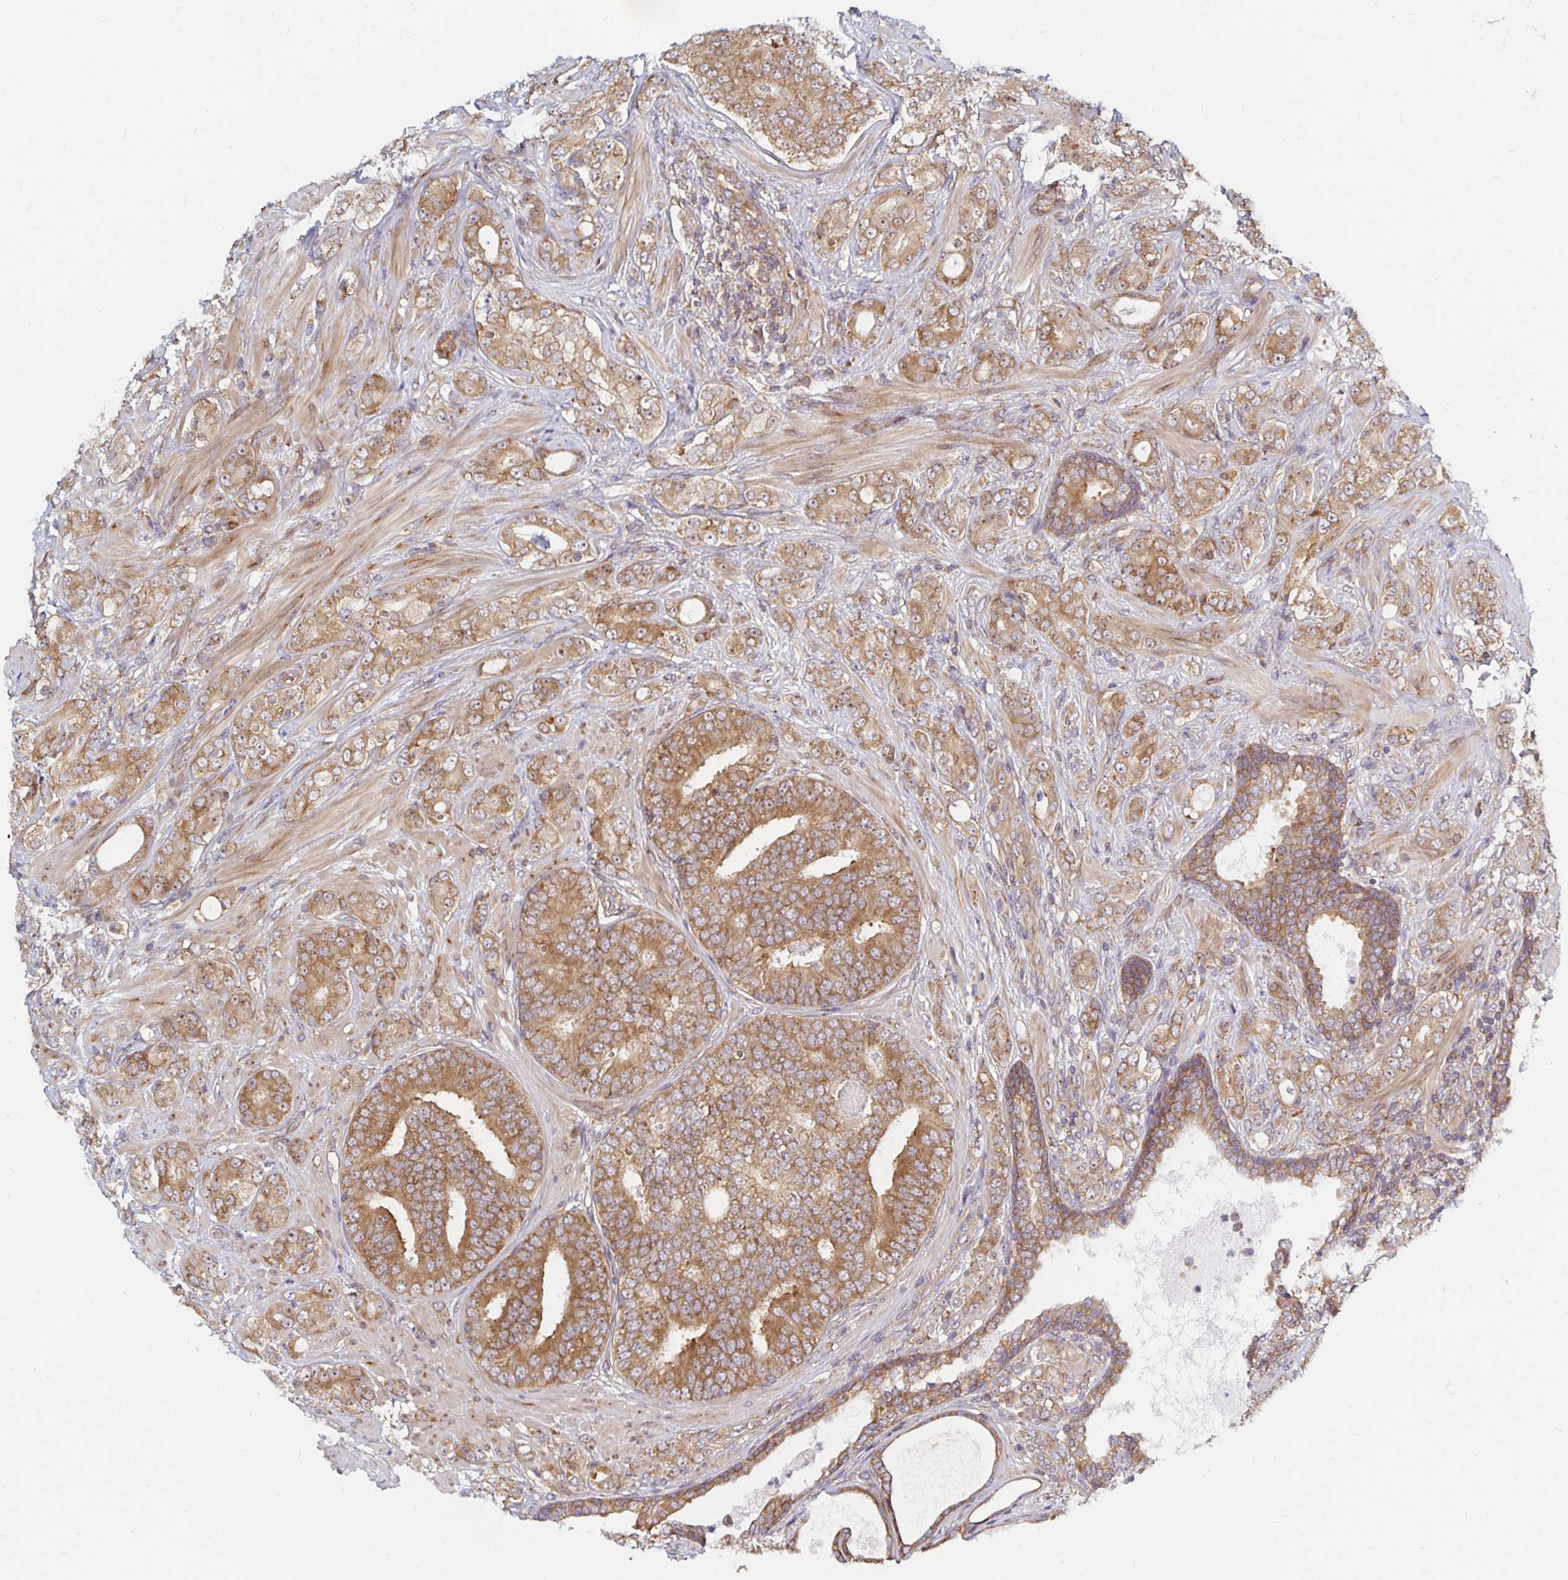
{"staining": {"intensity": "moderate", "quantity": ">75%", "location": "cytoplasmic/membranous"}, "tissue": "prostate cancer", "cell_type": "Tumor cells", "image_type": "cancer", "snomed": [{"axis": "morphology", "description": "Adenocarcinoma, High grade"}, {"axis": "topography", "description": "Prostate"}], "caption": "Immunohistochemical staining of prostate high-grade adenocarcinoma reveals medium levels of moderate cytoplasmic/membranous staining in approximately >75% of tumor cells.", "gene": "PDAP1", "patient": {"sex": "male", "age": 62}}